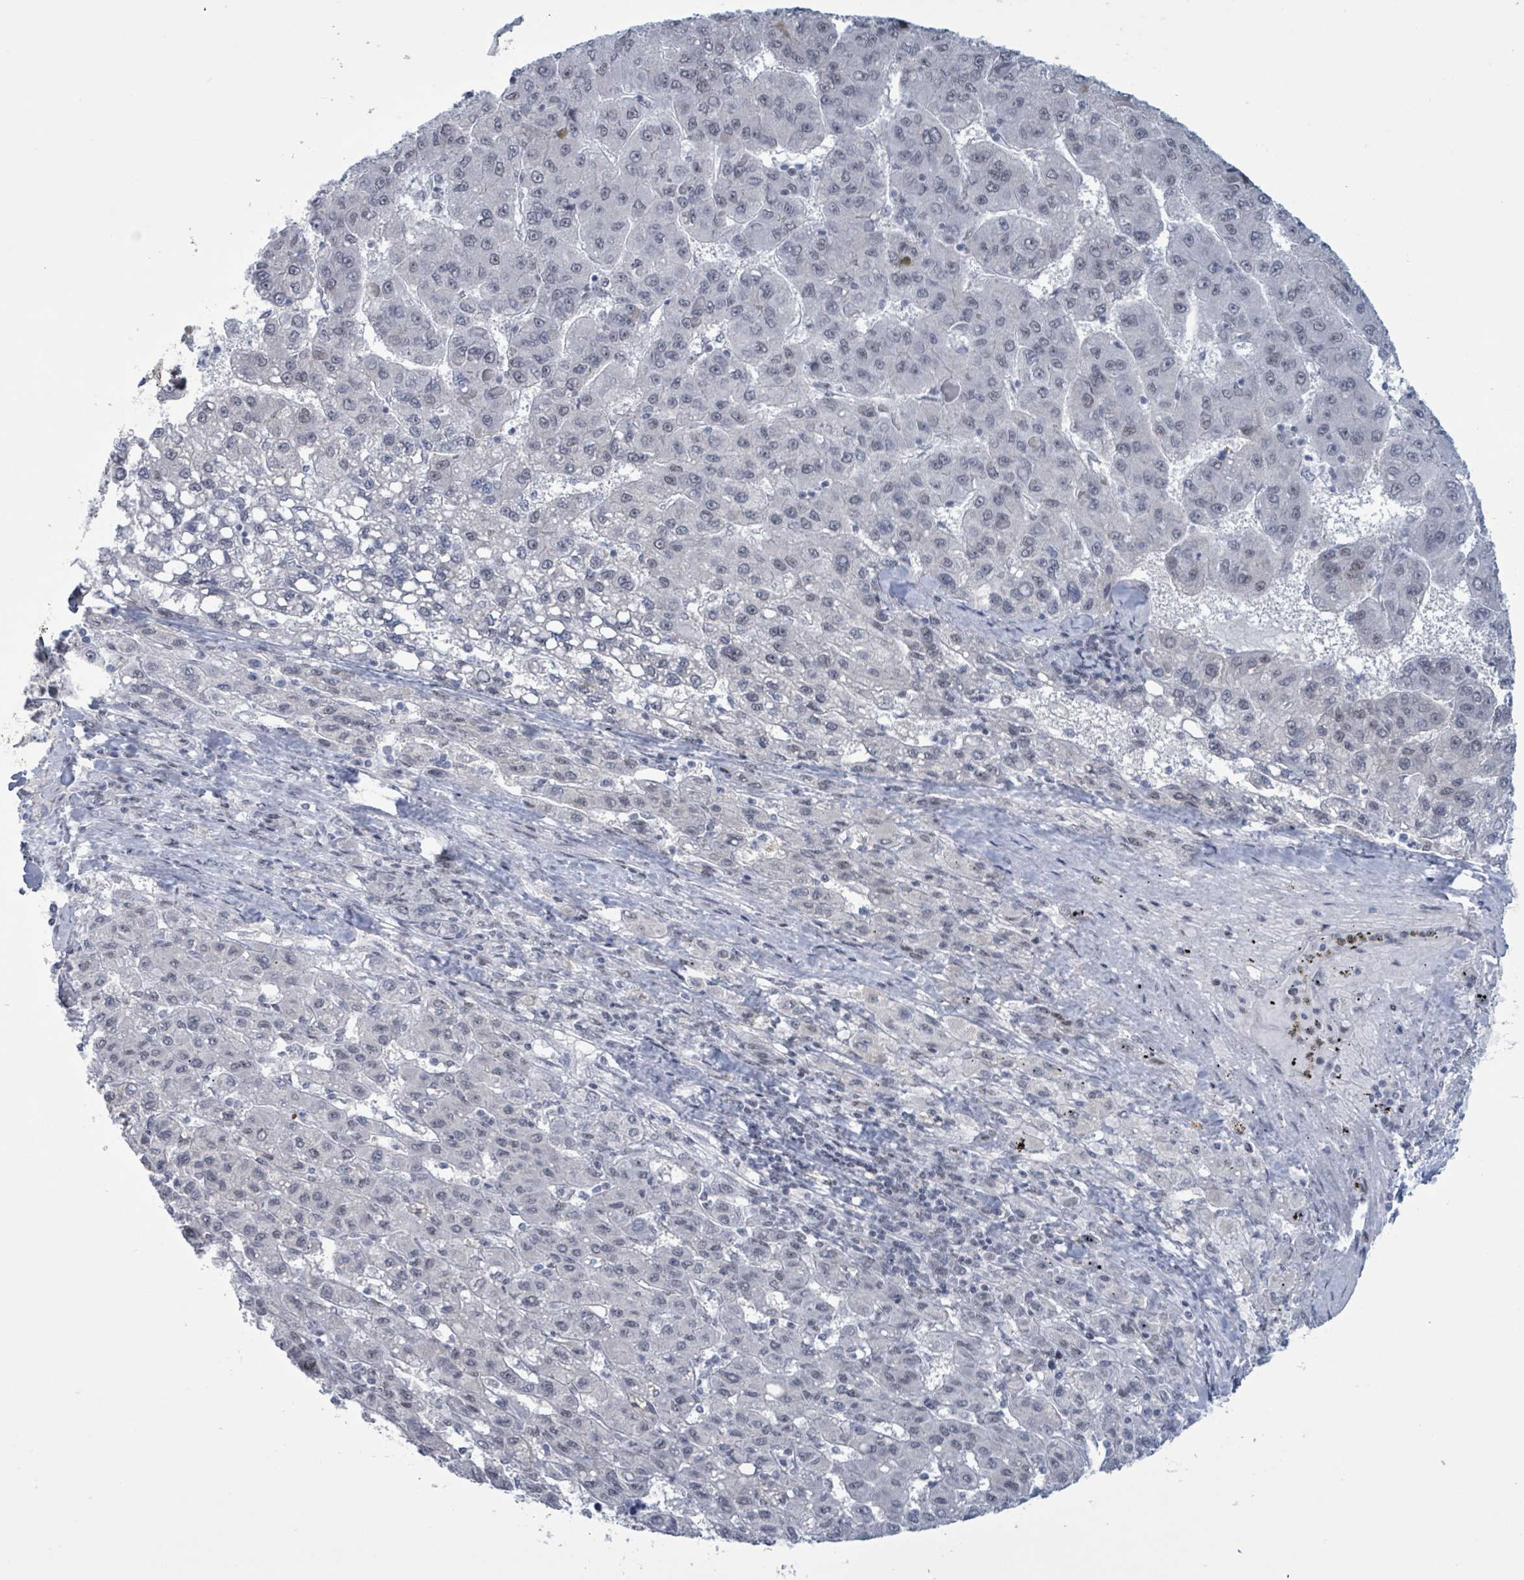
{"staining": {"intensity": "weak", "quantity": "25%-75%", "location": "nuclear"}, "tissue": "liver cancer", "cell_type": "Tumor cells", "image_type": "cancer", "snomed": [{"axis": "morphology", "description": "Carcinoma, Hepatocellular, NOS"}, {"axis": "topography", "description": "Liver"}], "caption": "Human liver hepatocellular carcinoma stained for a protein (brown) shows weak nuclear positive expression in approximately 25%-75% of tumor cells.", "gene": "CT45A5", "patient": {"sex": "female", "age": 82}}